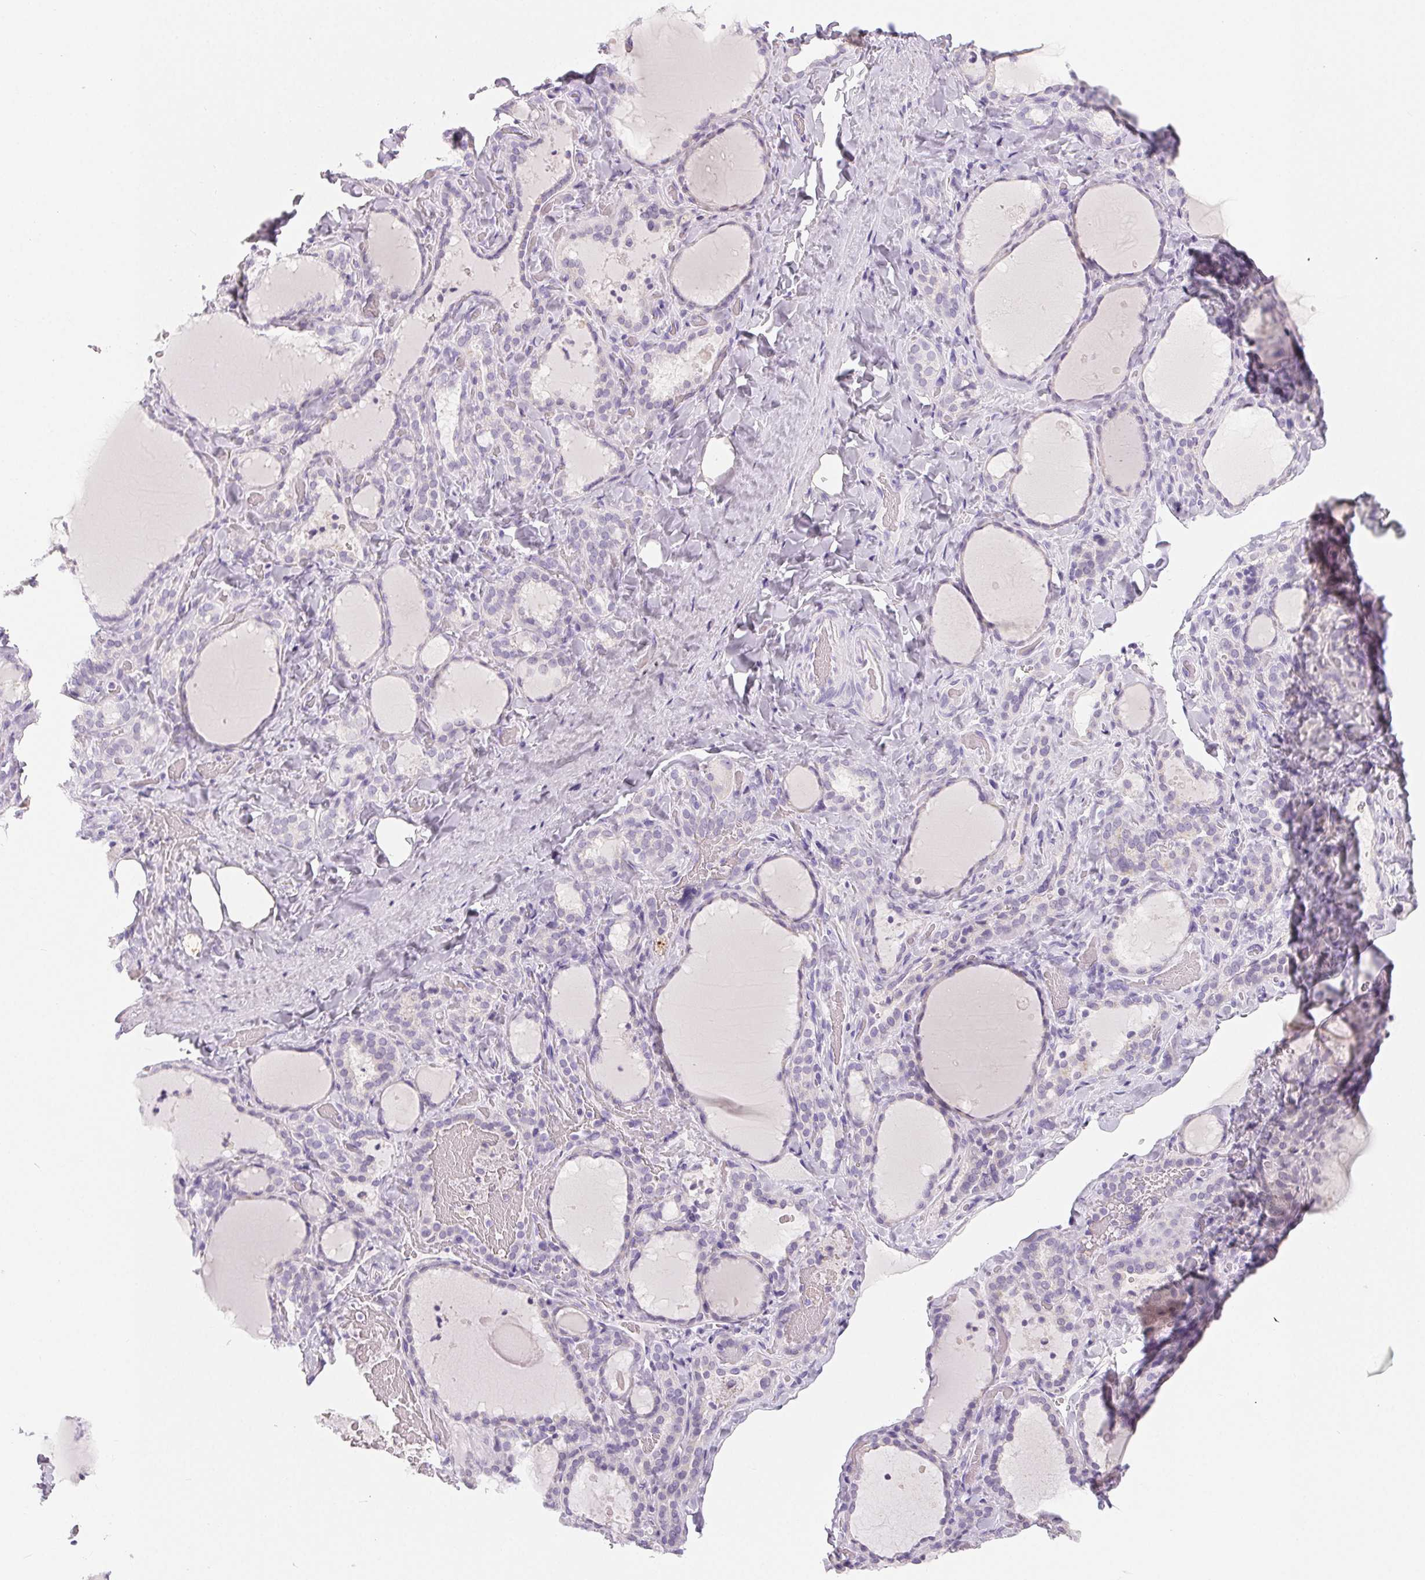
{"staining": {"intensity": "negative", "quantity": "none", "location": "none"}, "tissue": "thyroid gland", "cell_type": "Glandular cells", "image_type": "normal", "snomed": [{"axis": "morphology", "description": "Normal tissue, NOS"}, {"axis": "topography", "description": "Thyroid gland"}], "caption": "High power microscopy photomicrograph of an immunohistochemistry photomicrograph of unremarkable thyroid gland, revealing no significant expression in glandular cells.", "gene": "SPACA5B", "patient": {"sex": "female", "age": 22}}